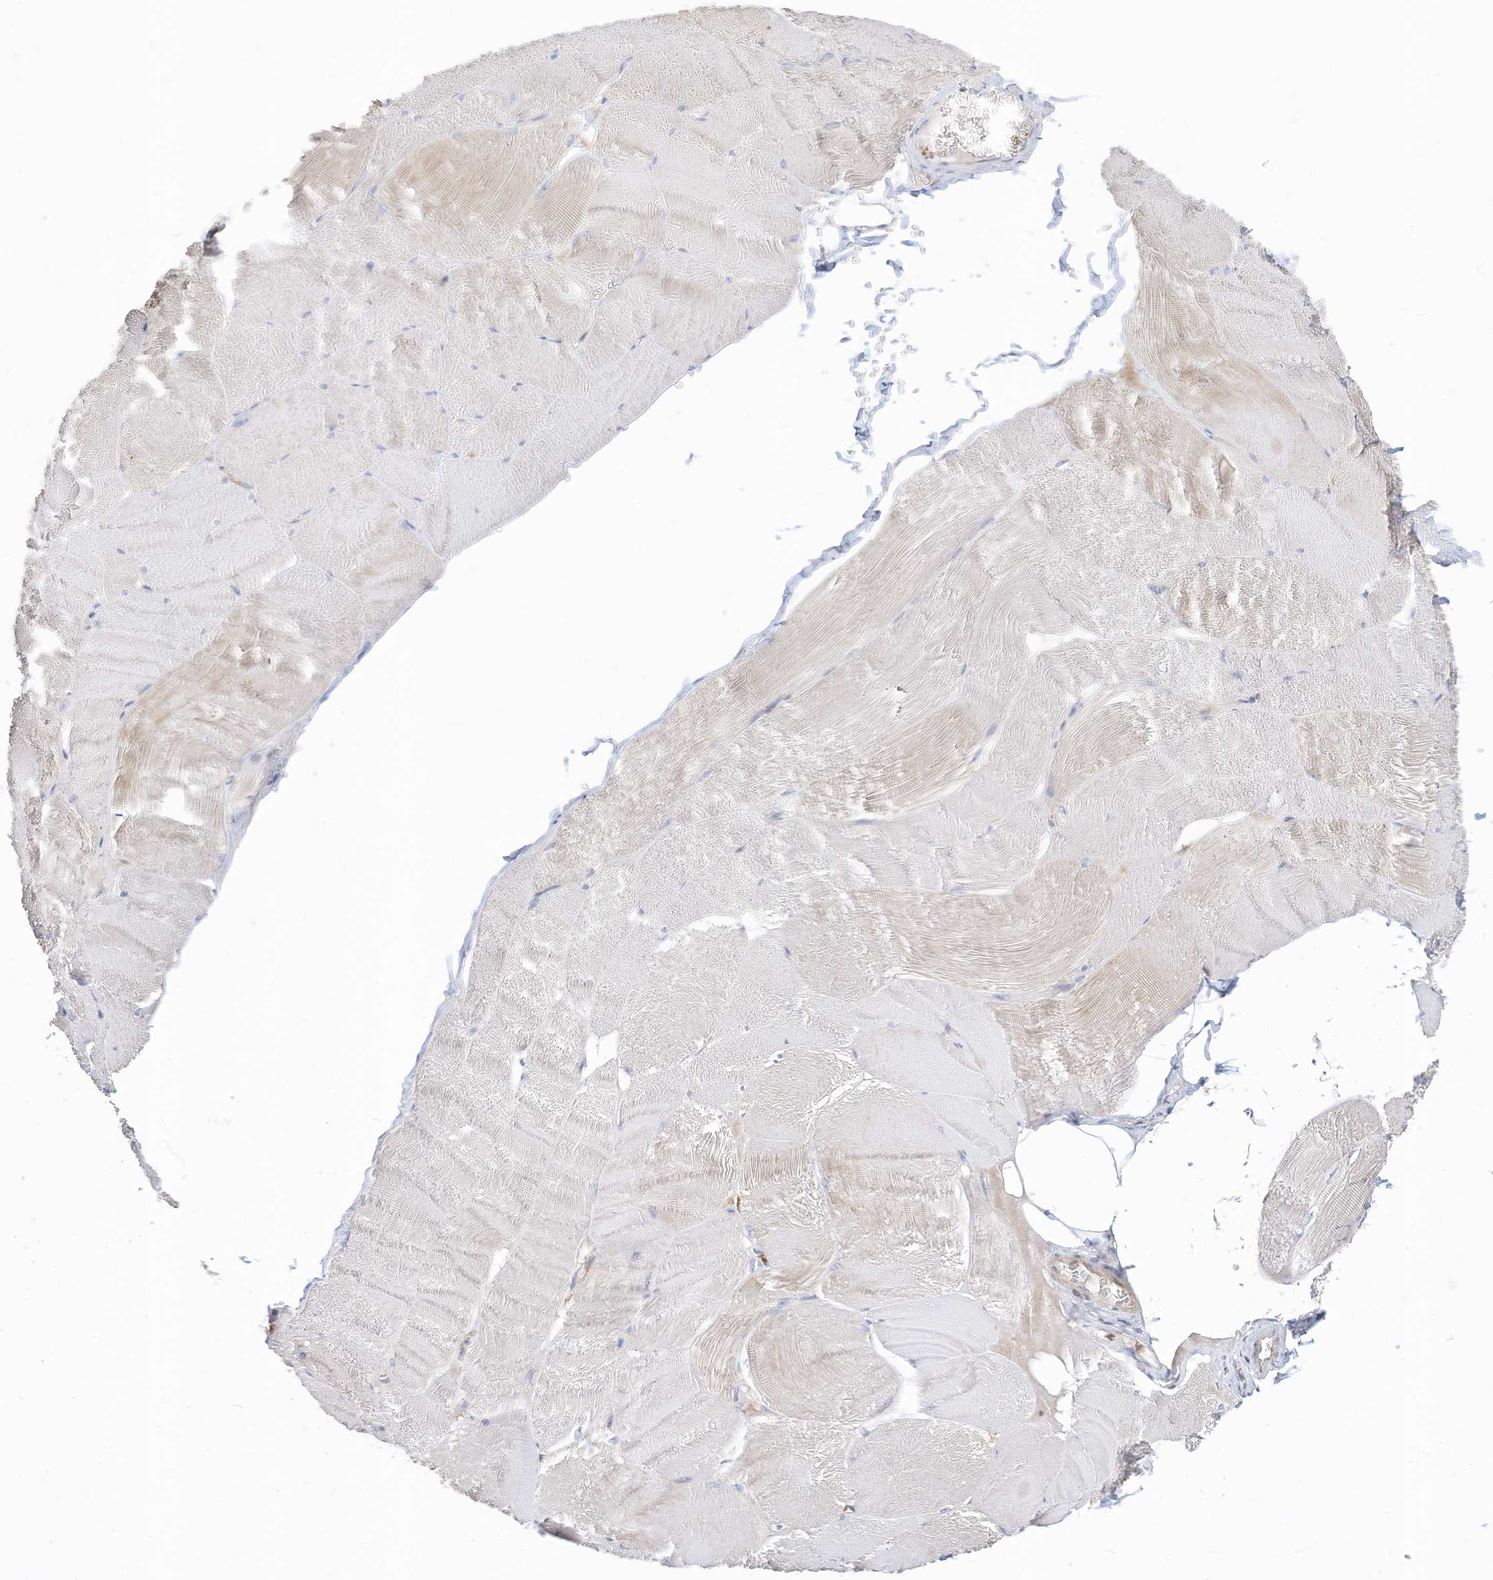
{"staining": {"intensity": "weak", "quantity": "25%-75%", "location": "cytoplasmic/membranous"}, "tissue": "skeletal muscle", "cell_type": "Myocytes", "image_type": "normal", "snomed": [{"axis": "morphology", "description": "Normal tissue, NOS"}, {"axis": "morphology", "description": "Basal cell carcinoma"}, {"axis": "topography", "description": "Skeletal muscle"}], "caption": "Skeletal muscle stained with DAB immunohistochemistry (IHC) displays low levels of weak cytoplasmic/membranous positivity in approximately 25%-75% of myocytes.", "gene": "ATP13A1", "patient": {"sex": "female", "age": 64}}